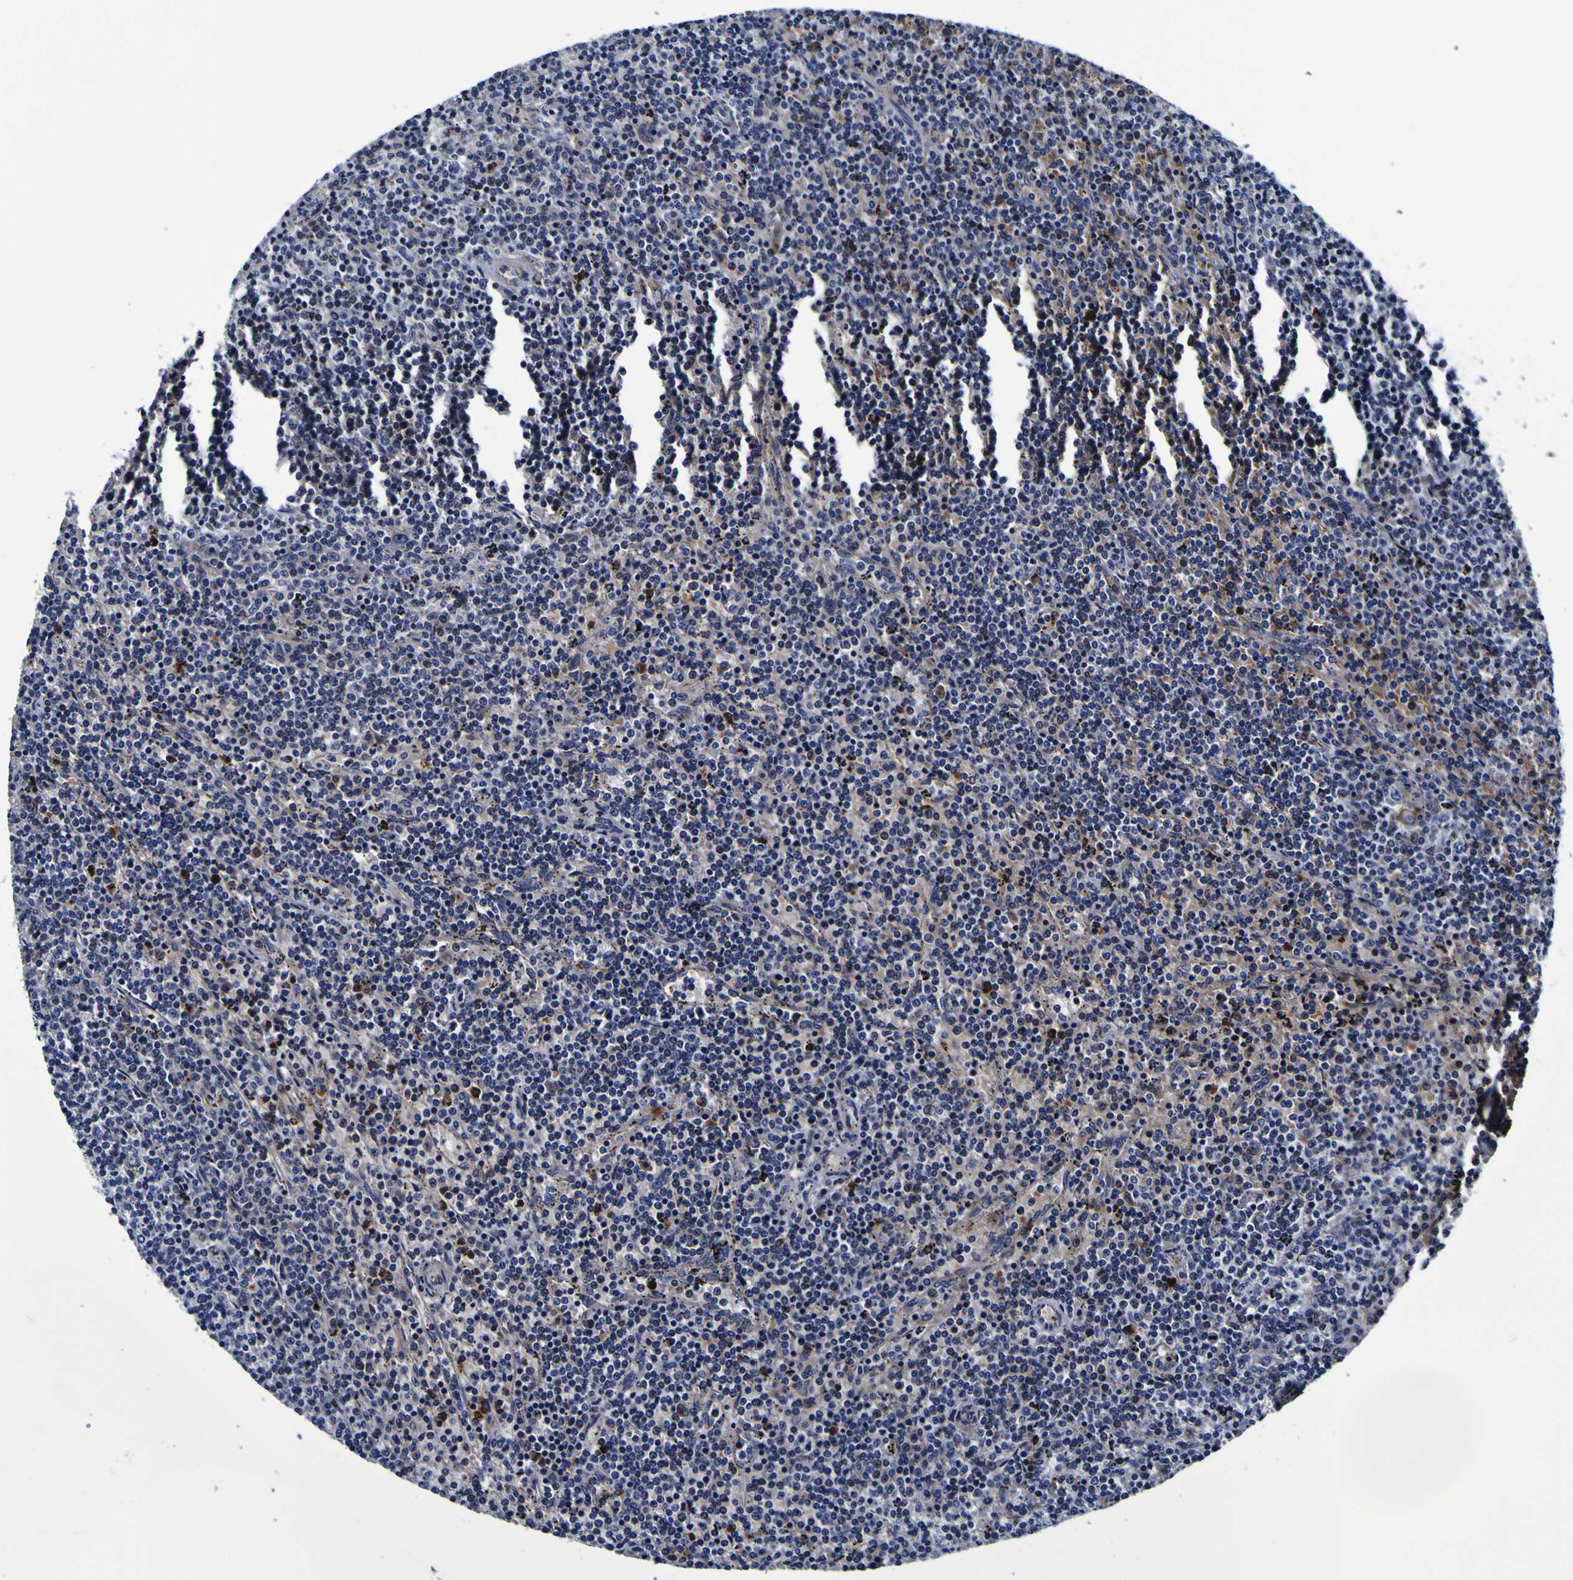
{"staining": {"intensity": "weak", "quantity": "<25%", "location": "cytoplasmic/membranous"}, "tissue": "lymphoma", "cell_type": "Tumor cells", "image_type": "cancer", "snomed": [{"axis": "morphology", "description": "Malignant lymphoma, non-Hodgkin's type, Low grade"}, {"axis": "topography", "description": "Spleen"}], "caption": "Tumor cells are negative for brown protein staining in lymphoma. (Immunohistochemistry (ihc), brightfield microscopy, high magnification).", "gene": "PDLIM4", "patient": {"sex": "female", "age": 50}}